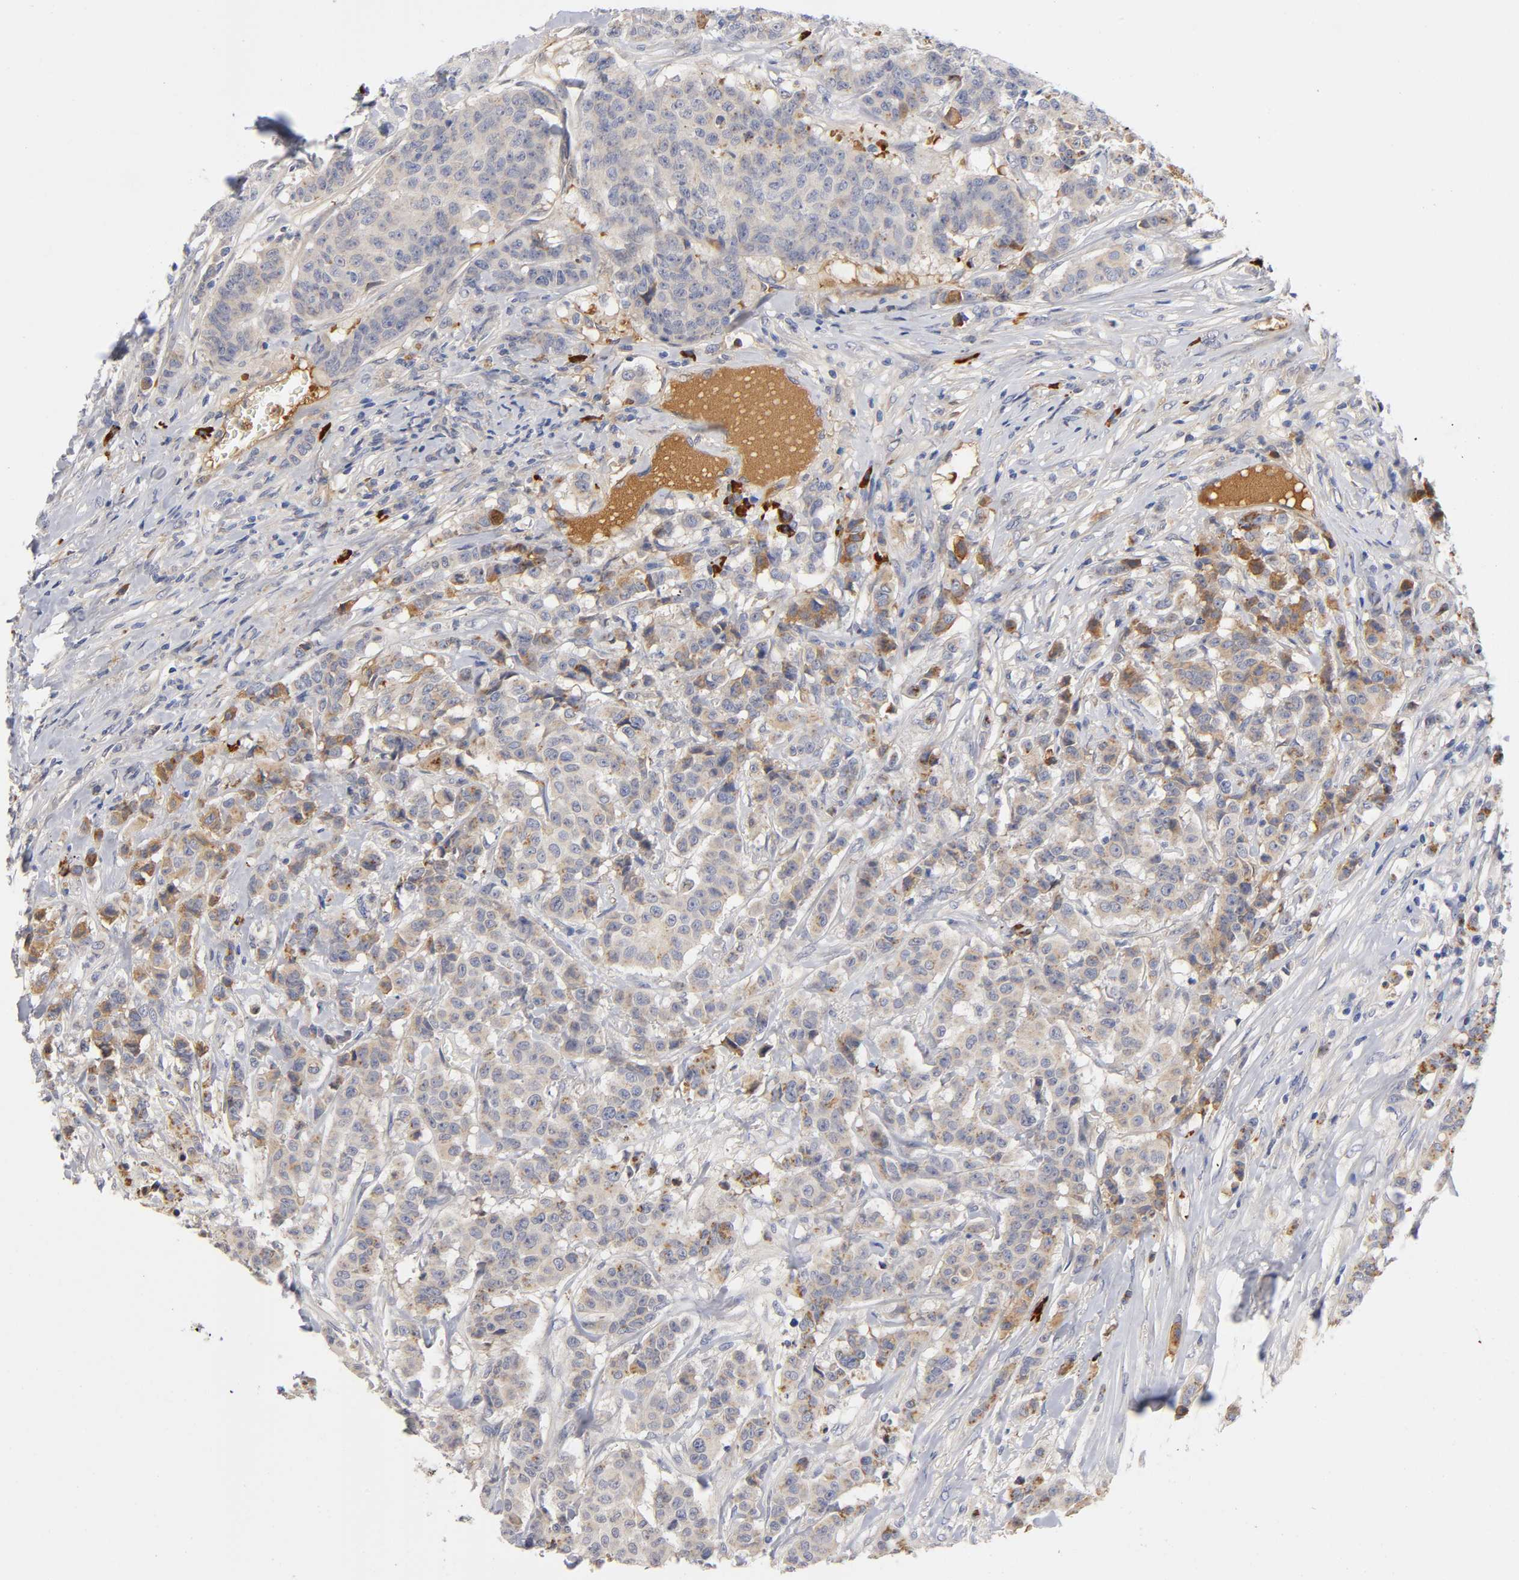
{"staining": {"intensity": "weak", "quantity": ">75%", "location": "cytoplasmic/membranous"}, "tissue": "breast cancer", "cell_type": "Tumor cells", "image_type": "cancer", "snomed": [{"axis": "morphology", "description": "Duct carcinoma"}, {"axis": "topography", "description": "Breast"}], "caption": "Tumor cells display low levels of weak cytoplasmic/membranous staining in approximately >75% of cells in infiltrating ductal carcinoma (breast). (DAB (3,3'-diaminobenzidine) = brown stain, brightfield microscopy at high magnification).", "gene": "NOVA1", "patient": {"sex": "female", "age": 40}}